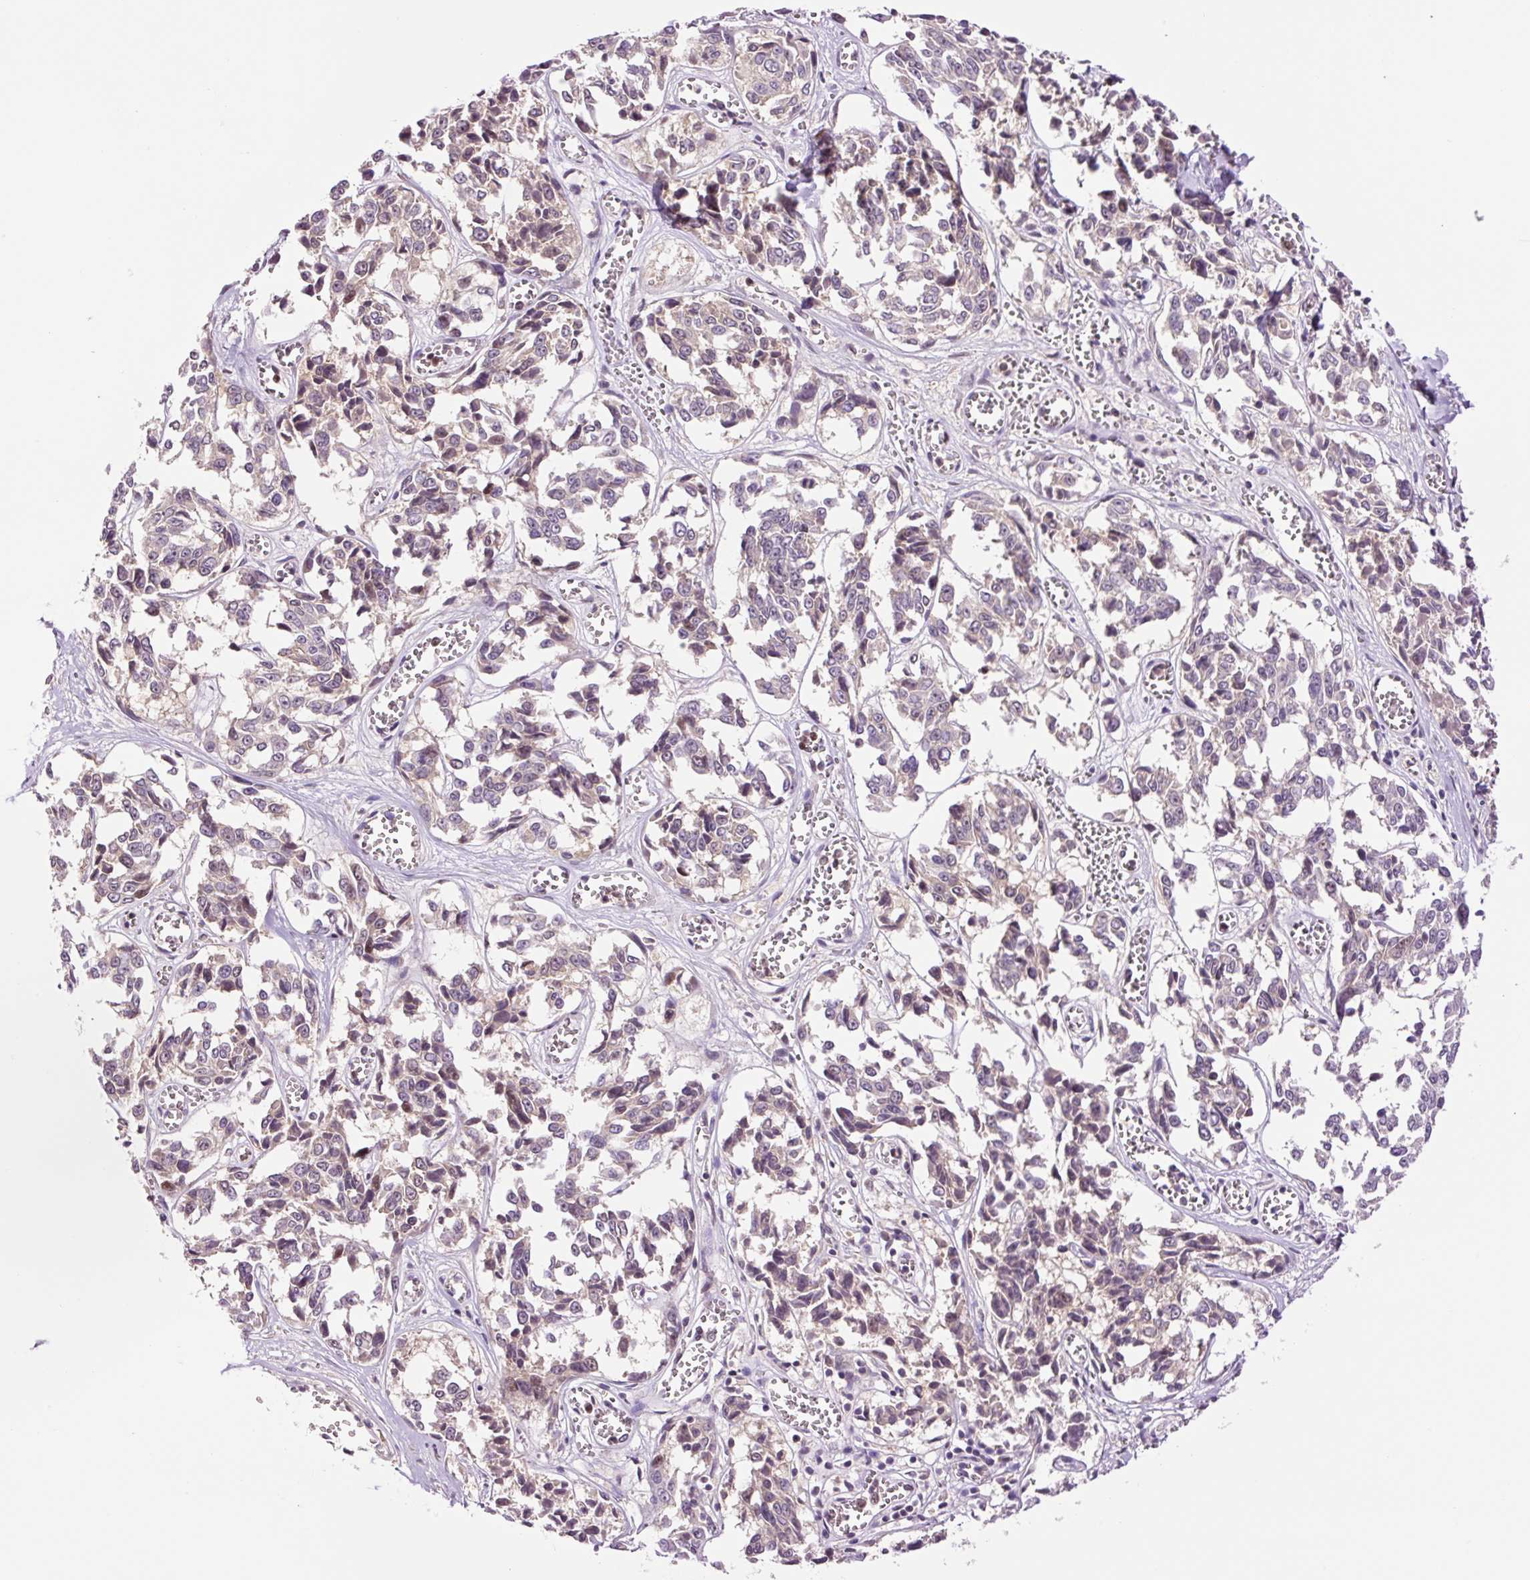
{"staining": {"intensity": "weak", "quantity": "<25%", "location": "cytoplasmic/membranous"}, "tissue": "melanoma", "cell_type": "Tumor cells", "image_type": "cancer", "snomed": [{"axis": "morphology", "description": "Malignant melanoma, NOS"}, {"axis": "topography", "description": "Skin"}], "caption": "High power microscopy photomicrograph of an immunohistochemistry (IHC) photomicrograph of malignant melanoma, revealing no significant expression in tumor cells.", "gene": "DPPA4", "patient": {"sex": "female", "age": 64}}